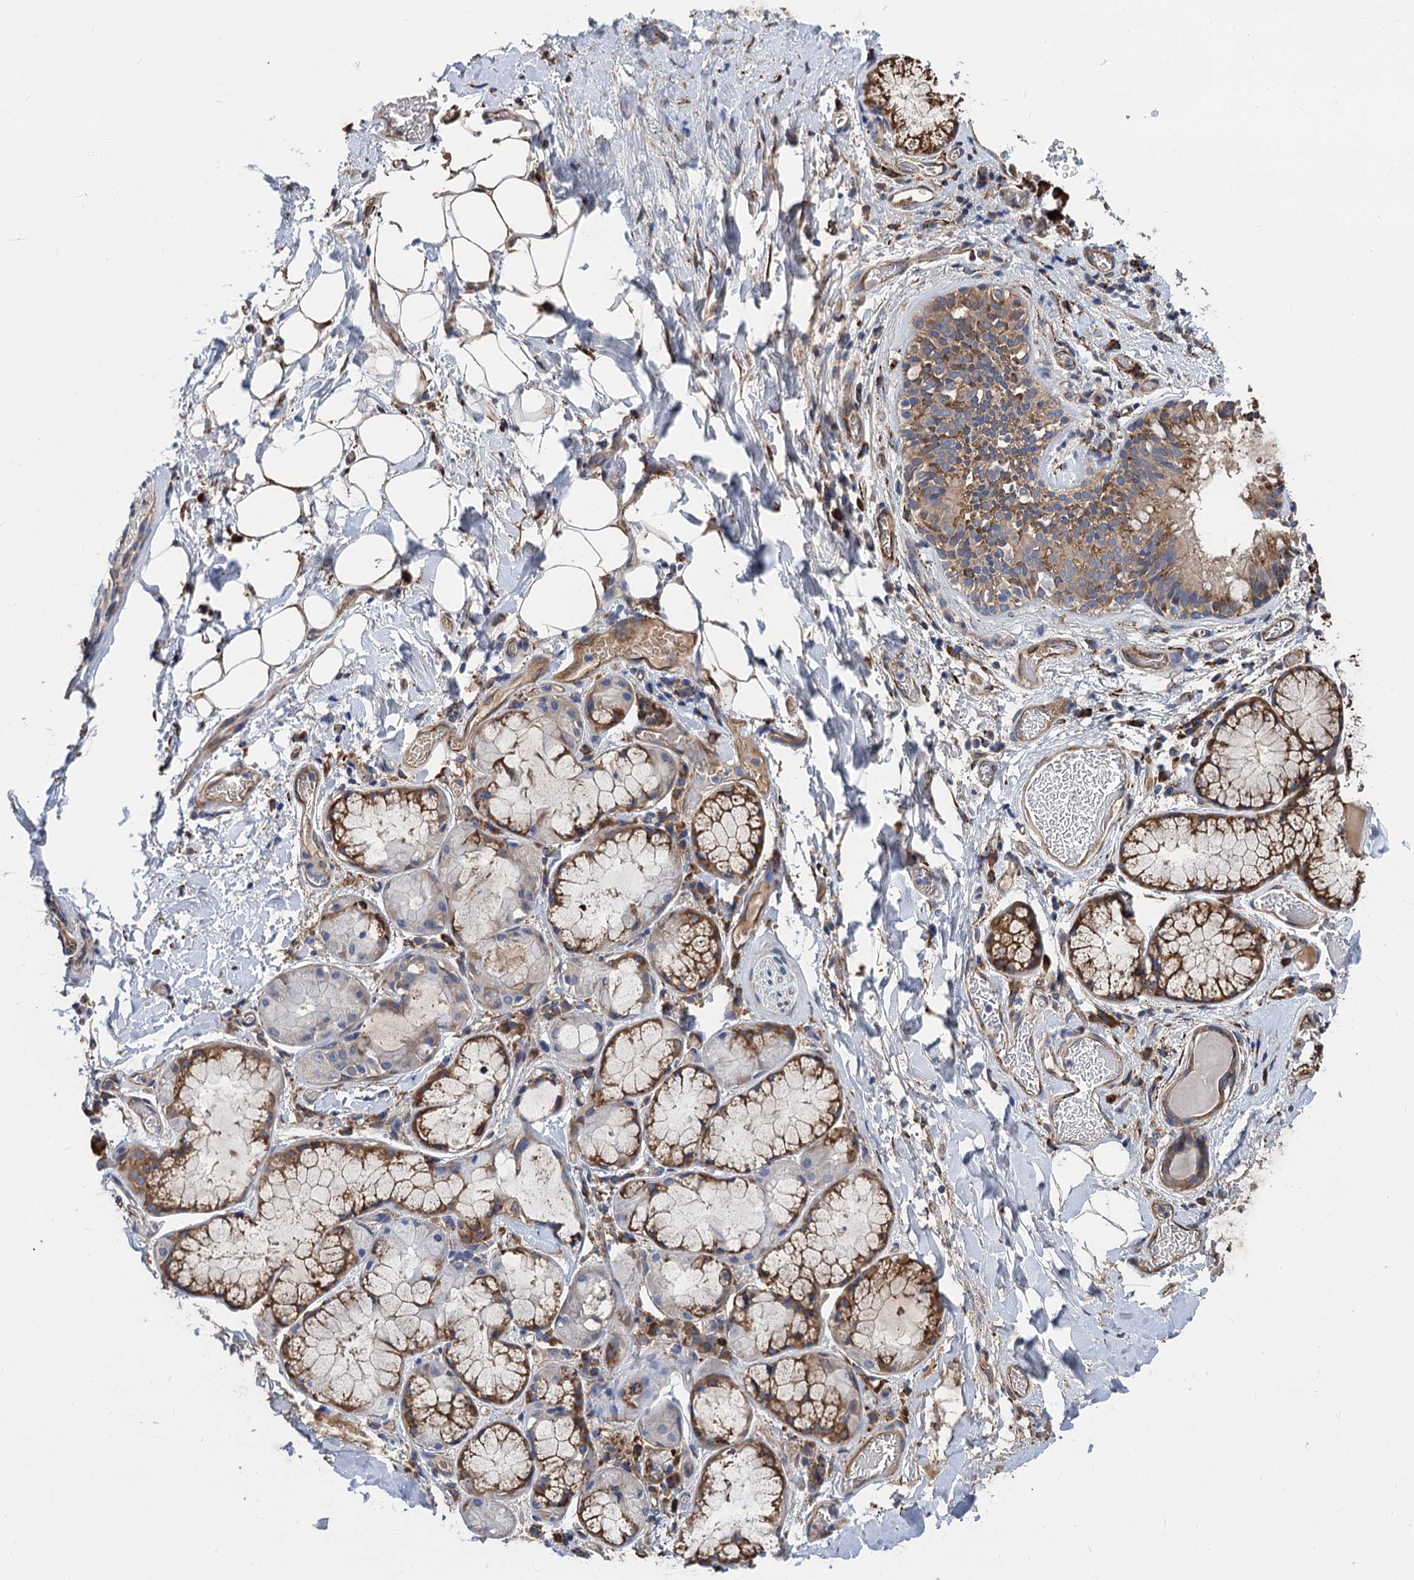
{"staining": {"intensity": "moderate", "quantity": "25%-75%", "location": "cytoplasmic/membranous"}, "tissue": "adipose tissue", "cell_type": "Adipocytes", "image_type": "normal", "snomed": [{"axis": "morphology", "description": "Normal tissue, NOS"}, {"axis": "topography", "description": "Lymph node"}, {"axis": "topography", "description": "Cartilage tissue"}, {"axis": "topography", "description": "Bronchus"}], "caption": "Adipose tissue stained with a protein marker shows moderate staining in adipocytes.", "gene": "CNNM1", "patient": {"sex": "male", "age": 63}}